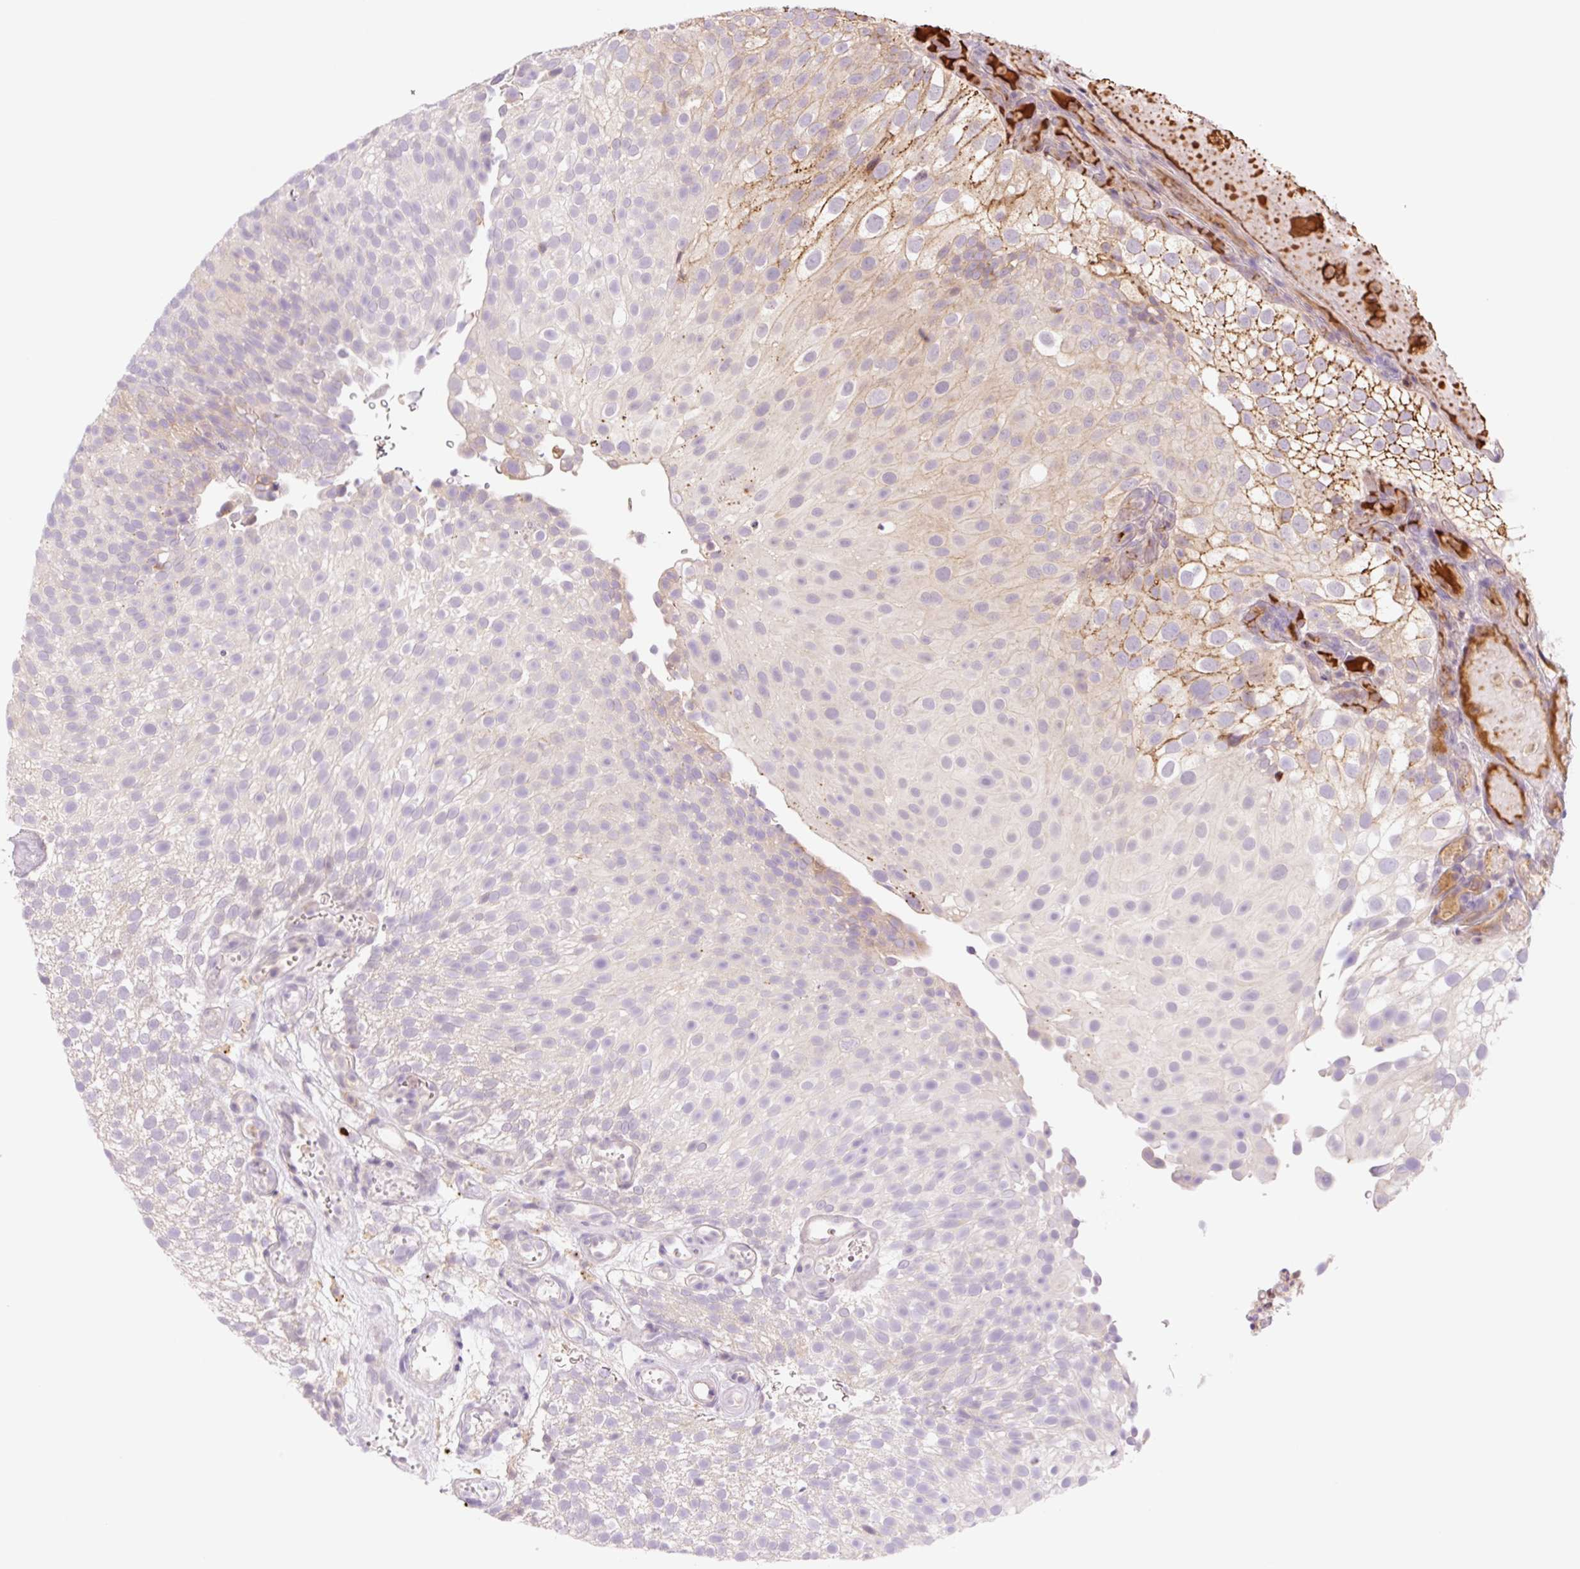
{"staining": {"intensity": "moderate", "quantity": "<25%", "location": "cytoplasmic/membranous"}, "tissue": "urothelial cancer", "cell_type": "Tumor cells", "image_type": "cancer", "snomed": [{"axis": "morphology", "description": "Urothelial carcinoma, Low grade"}, {"axis": "topography", "description": "Urinary bladder"}], "caption": "Urothelial carcinoma (low-grade) tissue shows moderate cytoplasmic/membranous positivity in approximately <25% of tumor cells, visualized by immunohistochemistry.", "gene": "HEBP1", "patient": {"sex": "male", "age": 78}}